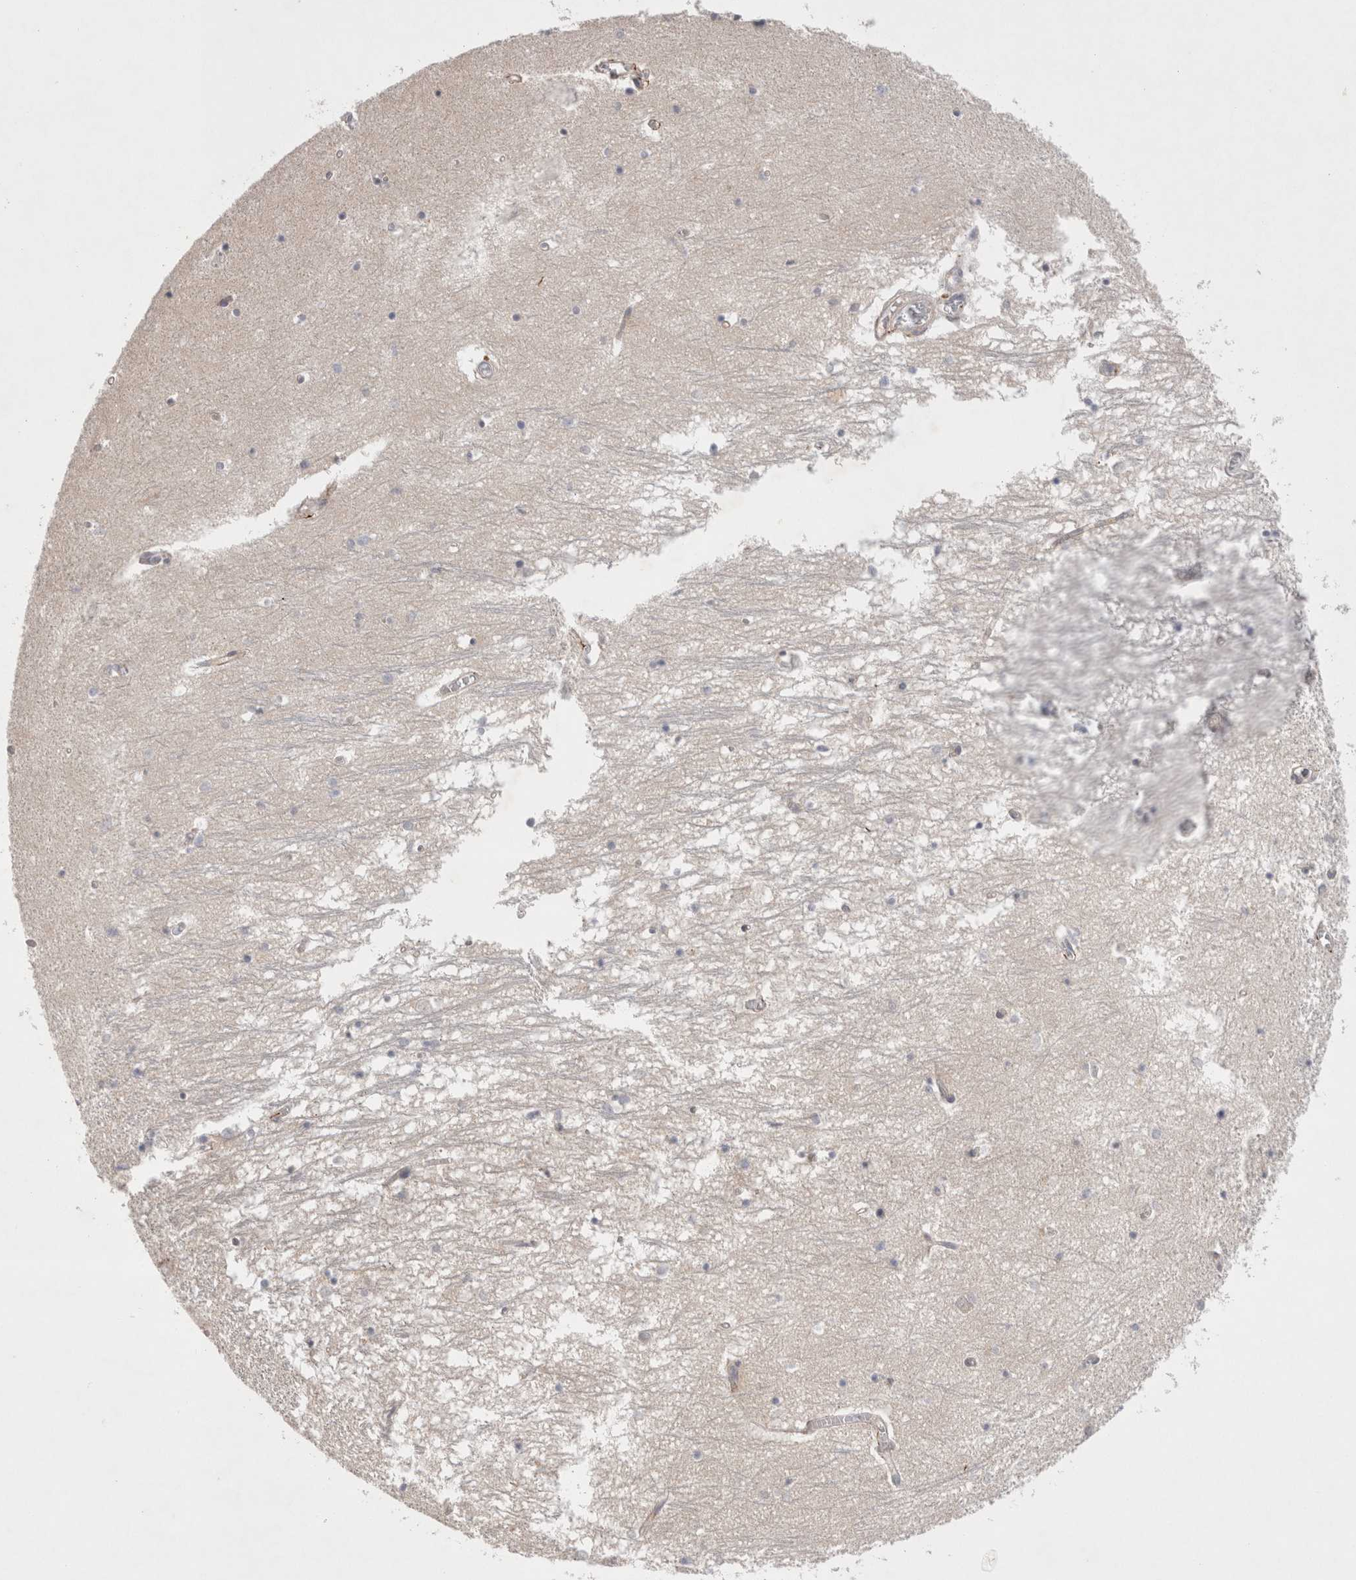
{"staining": {"intensity": "negative", "quantity": "none", "location": "none"}, "tissue": "hippocampus", "cell_type": "Glial cells", "image_type": "normal", "snomed": [{"axis": "morphology", "description": "Normal tissue, NOS"}, {"axis": "topography", "description": "Hippocampus"}], "caption": "The immunohistochemistry image has no significant expression in glial cells of hippocampus.", "gene": "GSDMB", "patient": {"sex": "male", "age": 70}}